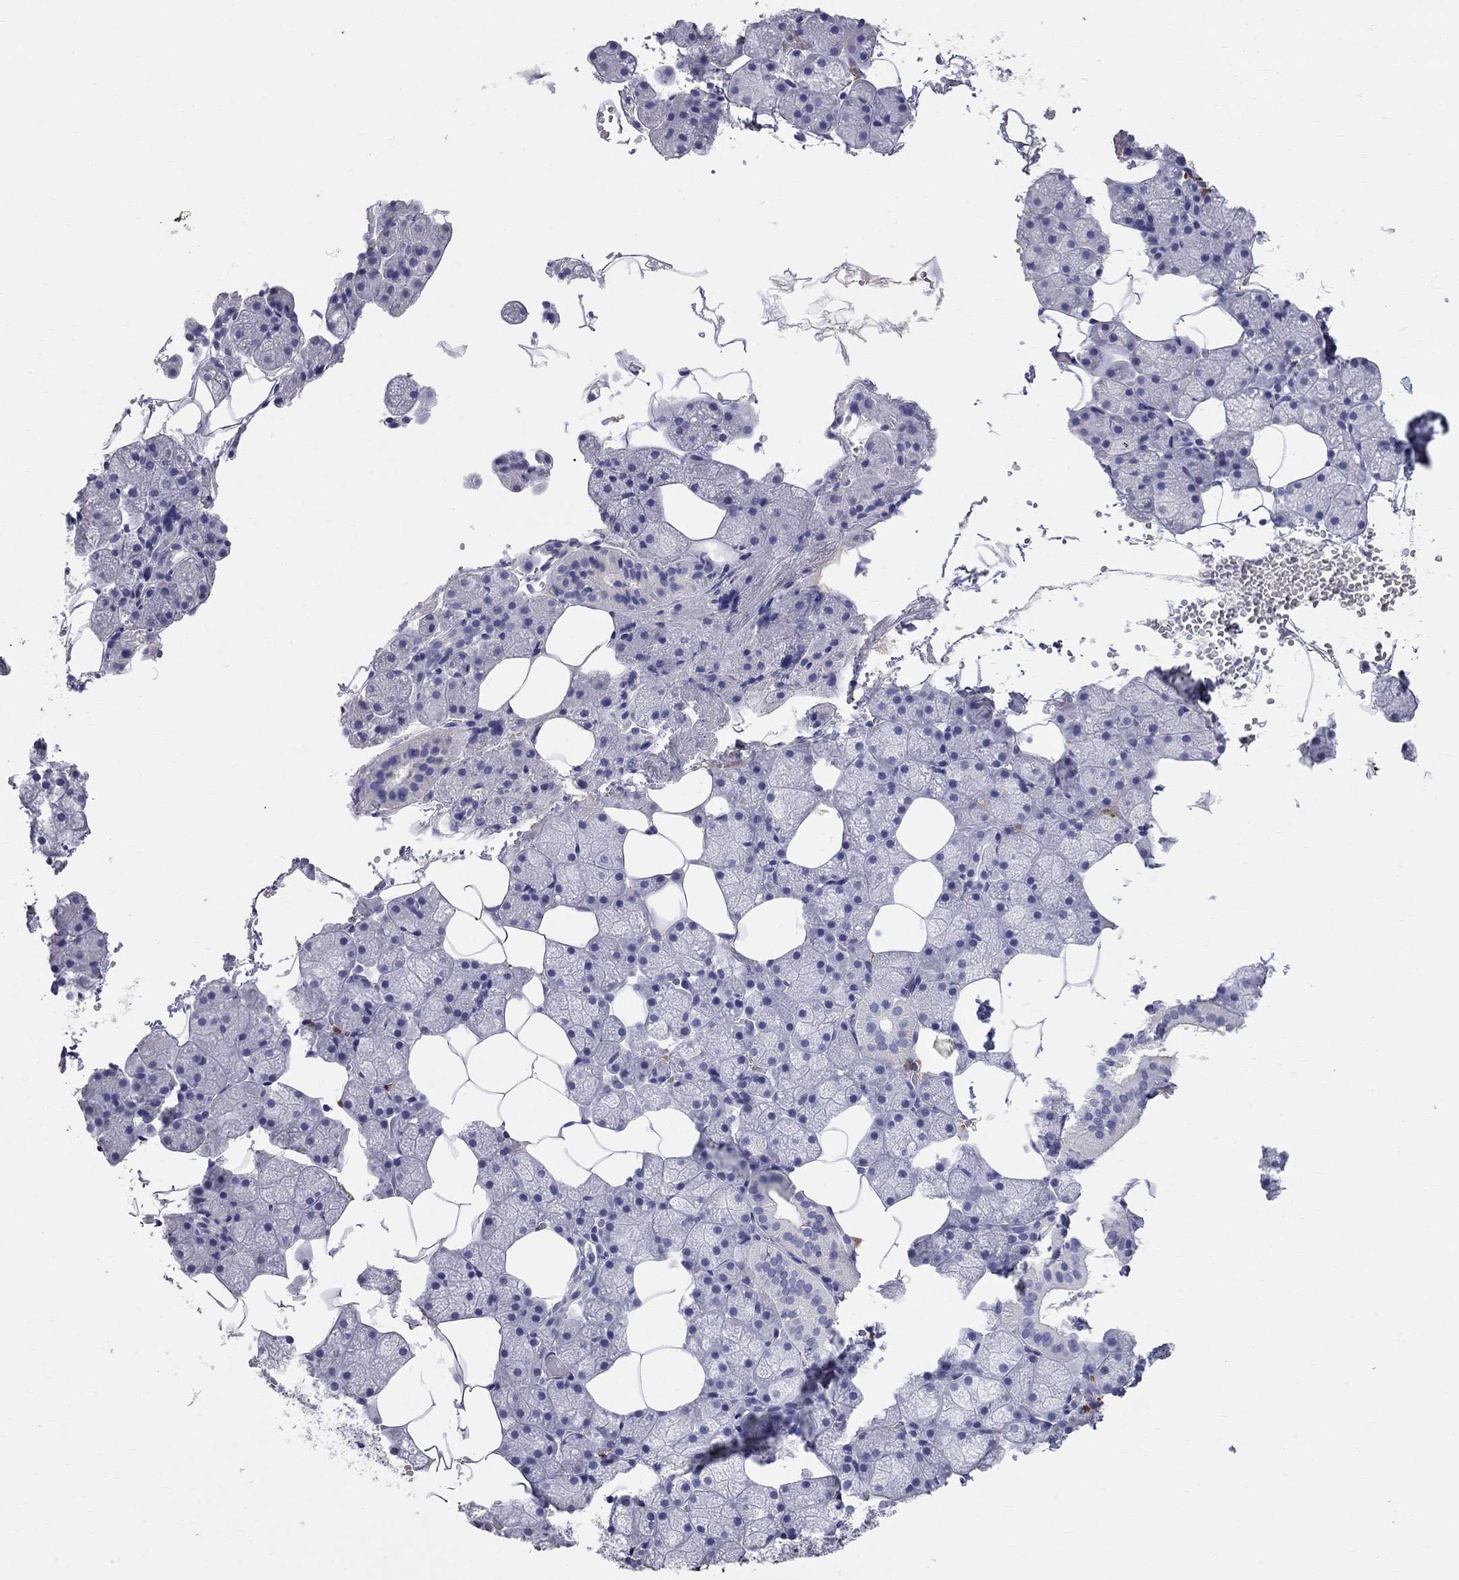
{"staining": {"intensity": "negative", "quantity": "none", "location": "none"}, "tissue": "salivary gland", "cell_type": "Glandular cells", "image_type": "normal", "snomed": [{"axis": "morphology", "description": "Normal tissue, NOS"}, {"axis": "topography", "description": "Salivary gland"}], "caption": "Glandular cells show no significant positivity in benign salivary gland. The staining was performed using DAB to visualize the protein expression in brown, while the nuclei were stained in blue with hematoxylin (Magnification: 20x).", "gene": "PHOX2B", "patient": {"sex": "male", "age": 38}}